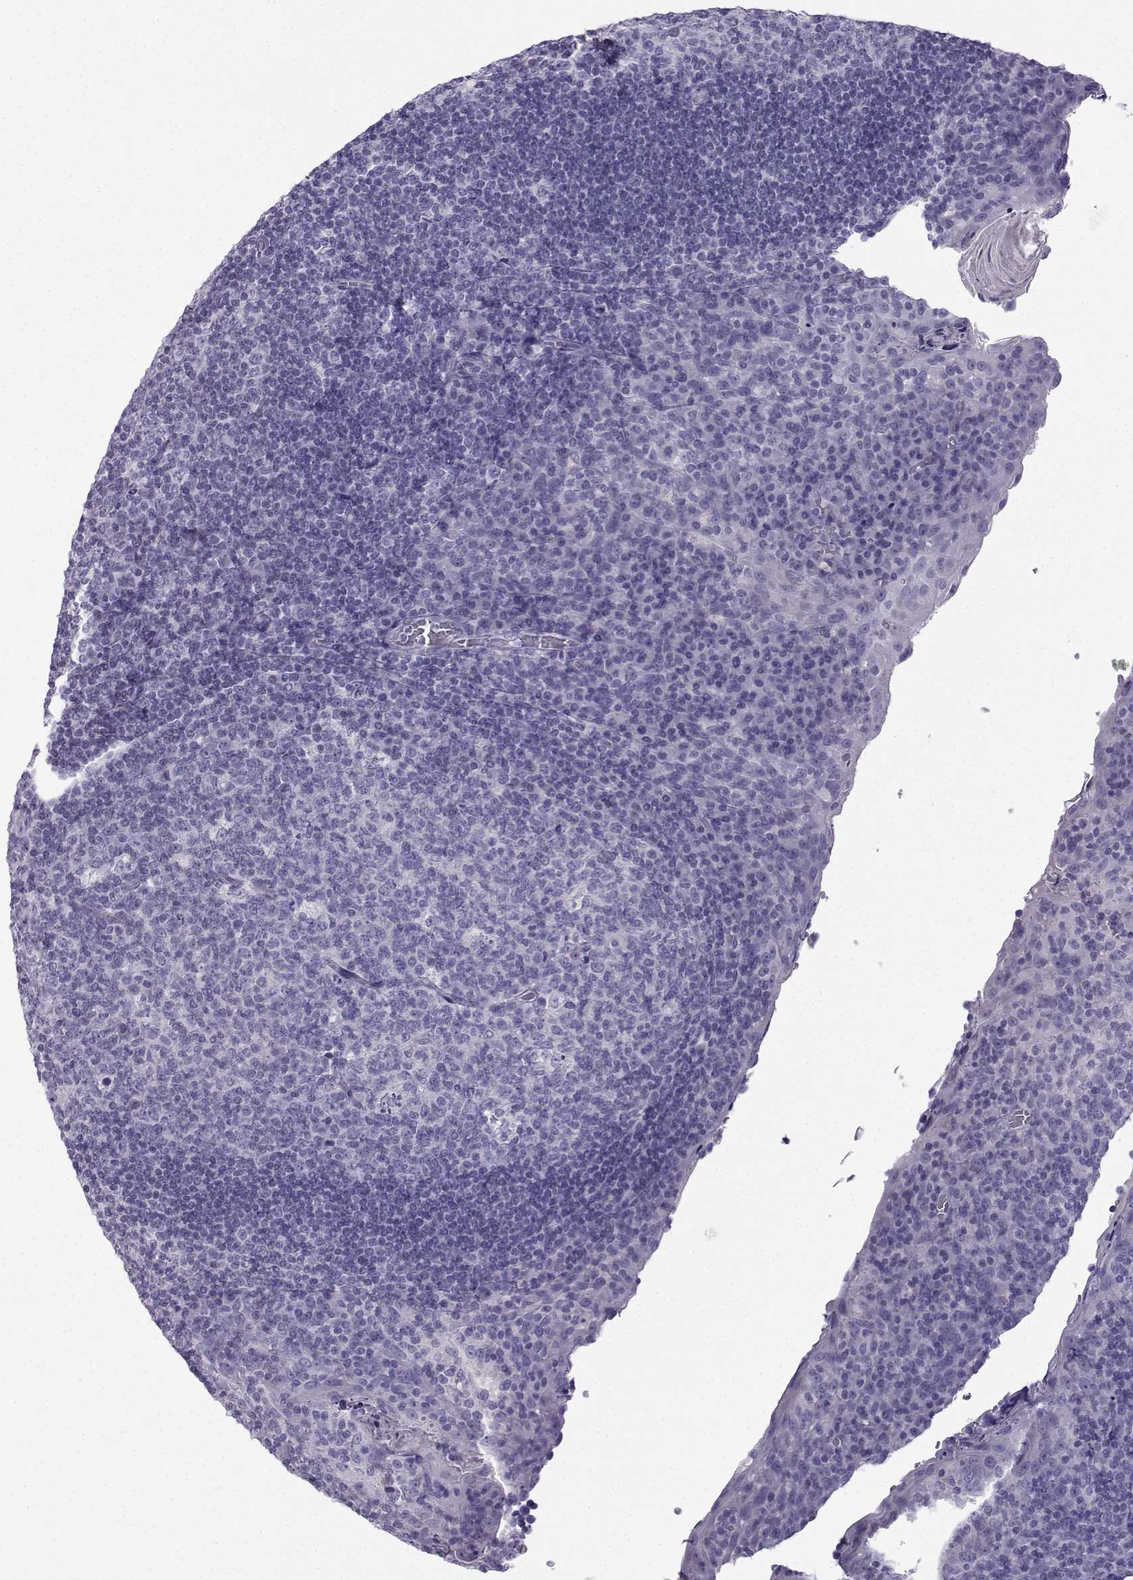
{"staining": {"intensity": "negative", "quantity": "none", "location": "none"}, "tissue": "tonsil", "cell_type": "Germinal center cells", "image_type": "normal", "snomed": [{"axis": "morphology", "description": "Normal tissue, NOS"}, {"axis": "topography", "description": "Tonsil"}], "caption": "A high-resolution micrograph shows immunohistochemistry staining of benign tonsil, which reveals no significant expression in germinal center cells. (DAB IHC, high magnification).", "gene": "FBXO24", "patient": {"sex": "male", "age": 17}}